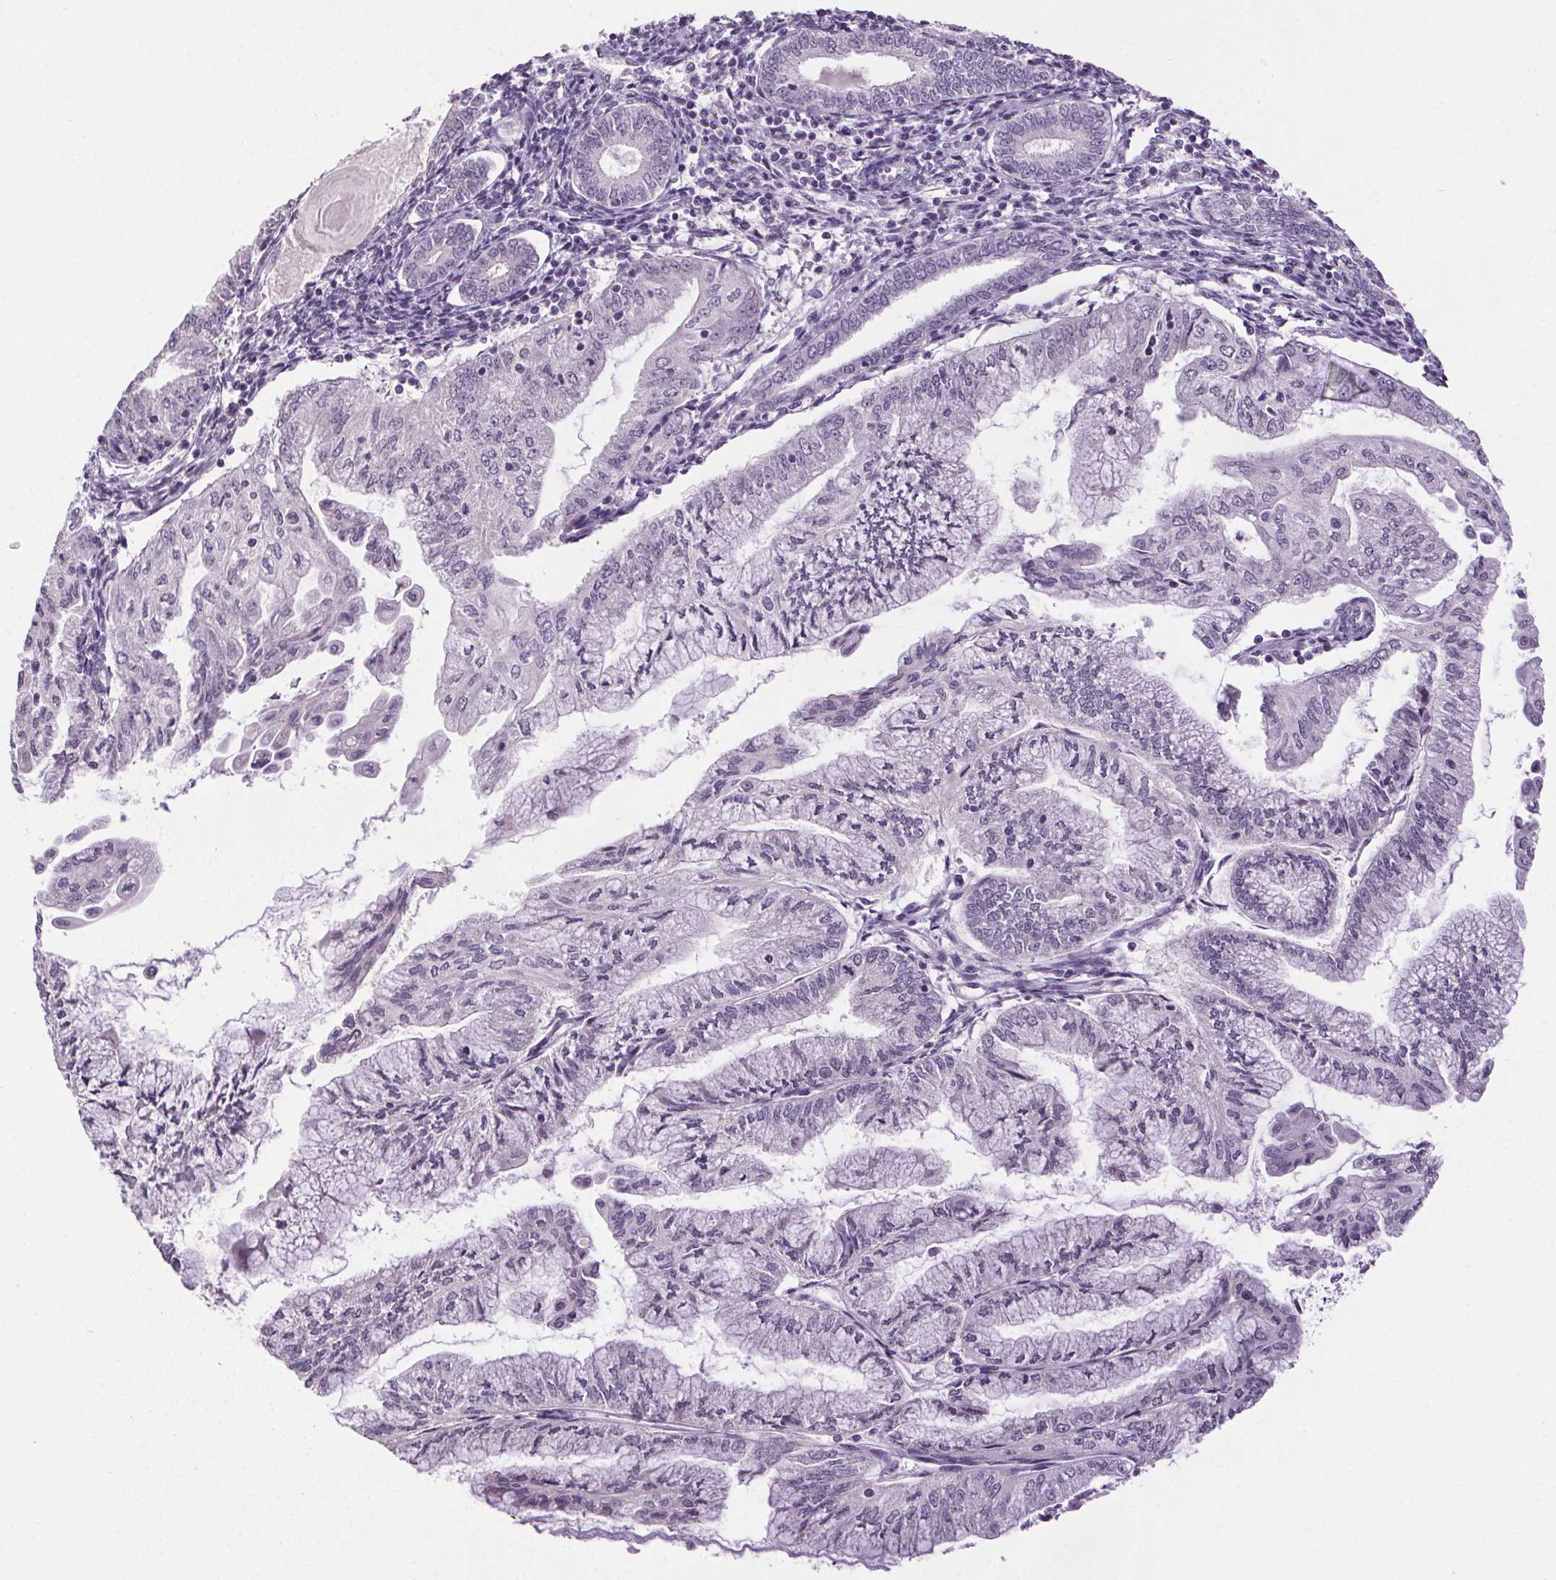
{"staining": {"intensity": "negative", "quantity": "none", "location": "none"}, "tissue": "endometrial cancer", "cell_type": "Tumor cells", "image_type": "cancer", "snomed": [{"axis": "morphology", "description": "Adenocarcinoma, NOS"}, {"axis": "topography", "description": "Endometrium"}], "caption": "Human adenocarcinoma (endometrial) stained for a protein using immunohistochemistry displays no positivity in tumor cells.", "gene": "SLC2A9", "patient": {"sex": "female", "age": 55}}